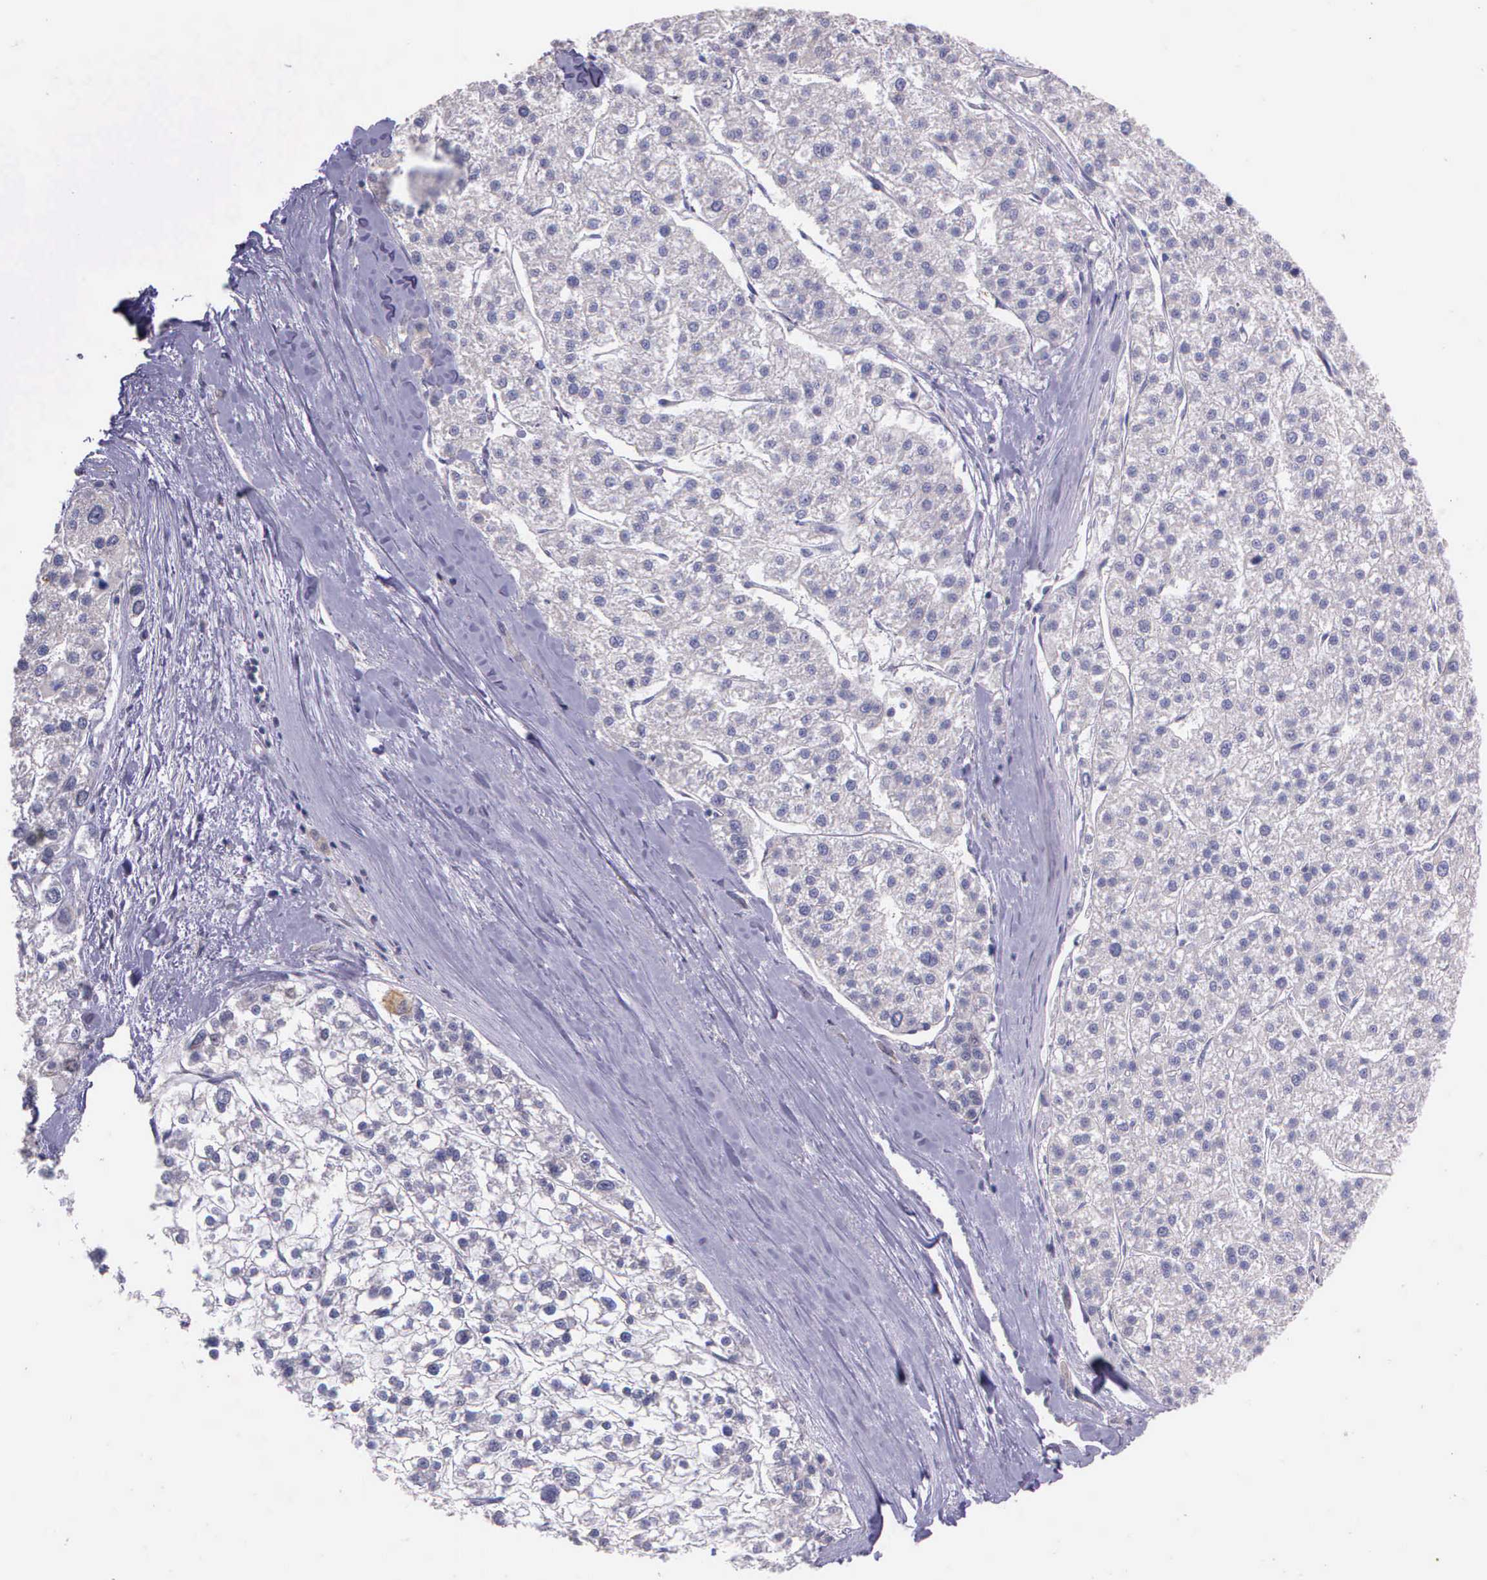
{"staining": {"intensity": "negative", "quantity": "none", "location": "none"}, "tissue": "liver cancer", "cell_type": "Tumor cells", "image_type": "cancer", "snomed": [{"axis": "morphology", "description": "Carcinoma, Hepatocellular, NOS"}, {"axis": "topography", "description": "Liver"}], "caption": "IHC of human liver hepatocellular carcinoma shows no expression in tumor cells.", "gene": "IGBP1", "patient": {"sex": "female", "age": 85}}